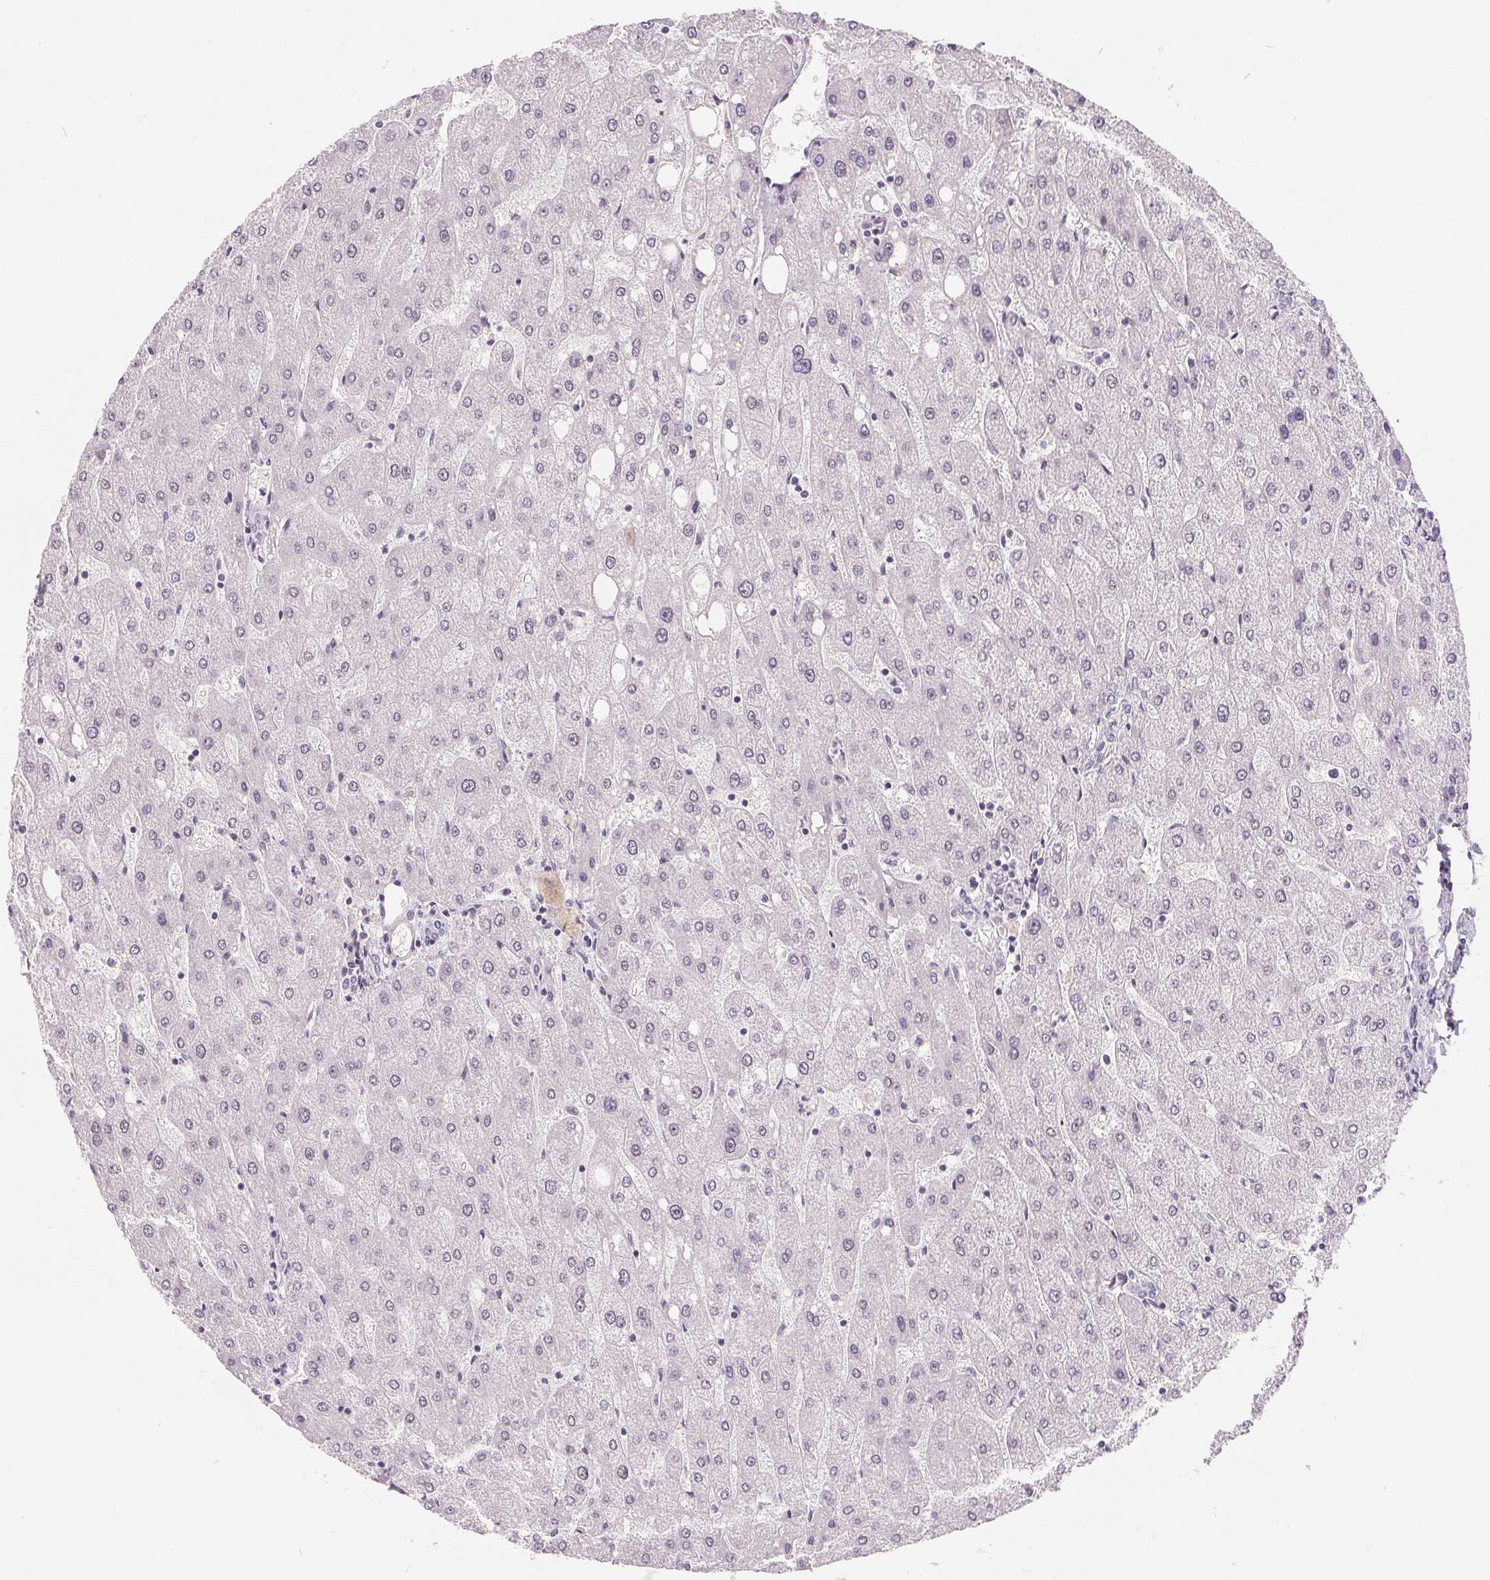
{"staining": {"intensity": "negative", "quantity": "none", "location": "none"}, "tissue": "liver", "cell_type": "Cholangiocytes", "image_type": "normal", "snomed": [{"axis": "morphology", "description": "Normal tissue, NOS"}, {"axis": "topography", "description": "Liver"}], "caption": "A micrograph of liver stained for a protein reveals no brown staining in cholangiocytes.", "gene": "NRG2", "patient": {"sex": "male", "age": 67}}